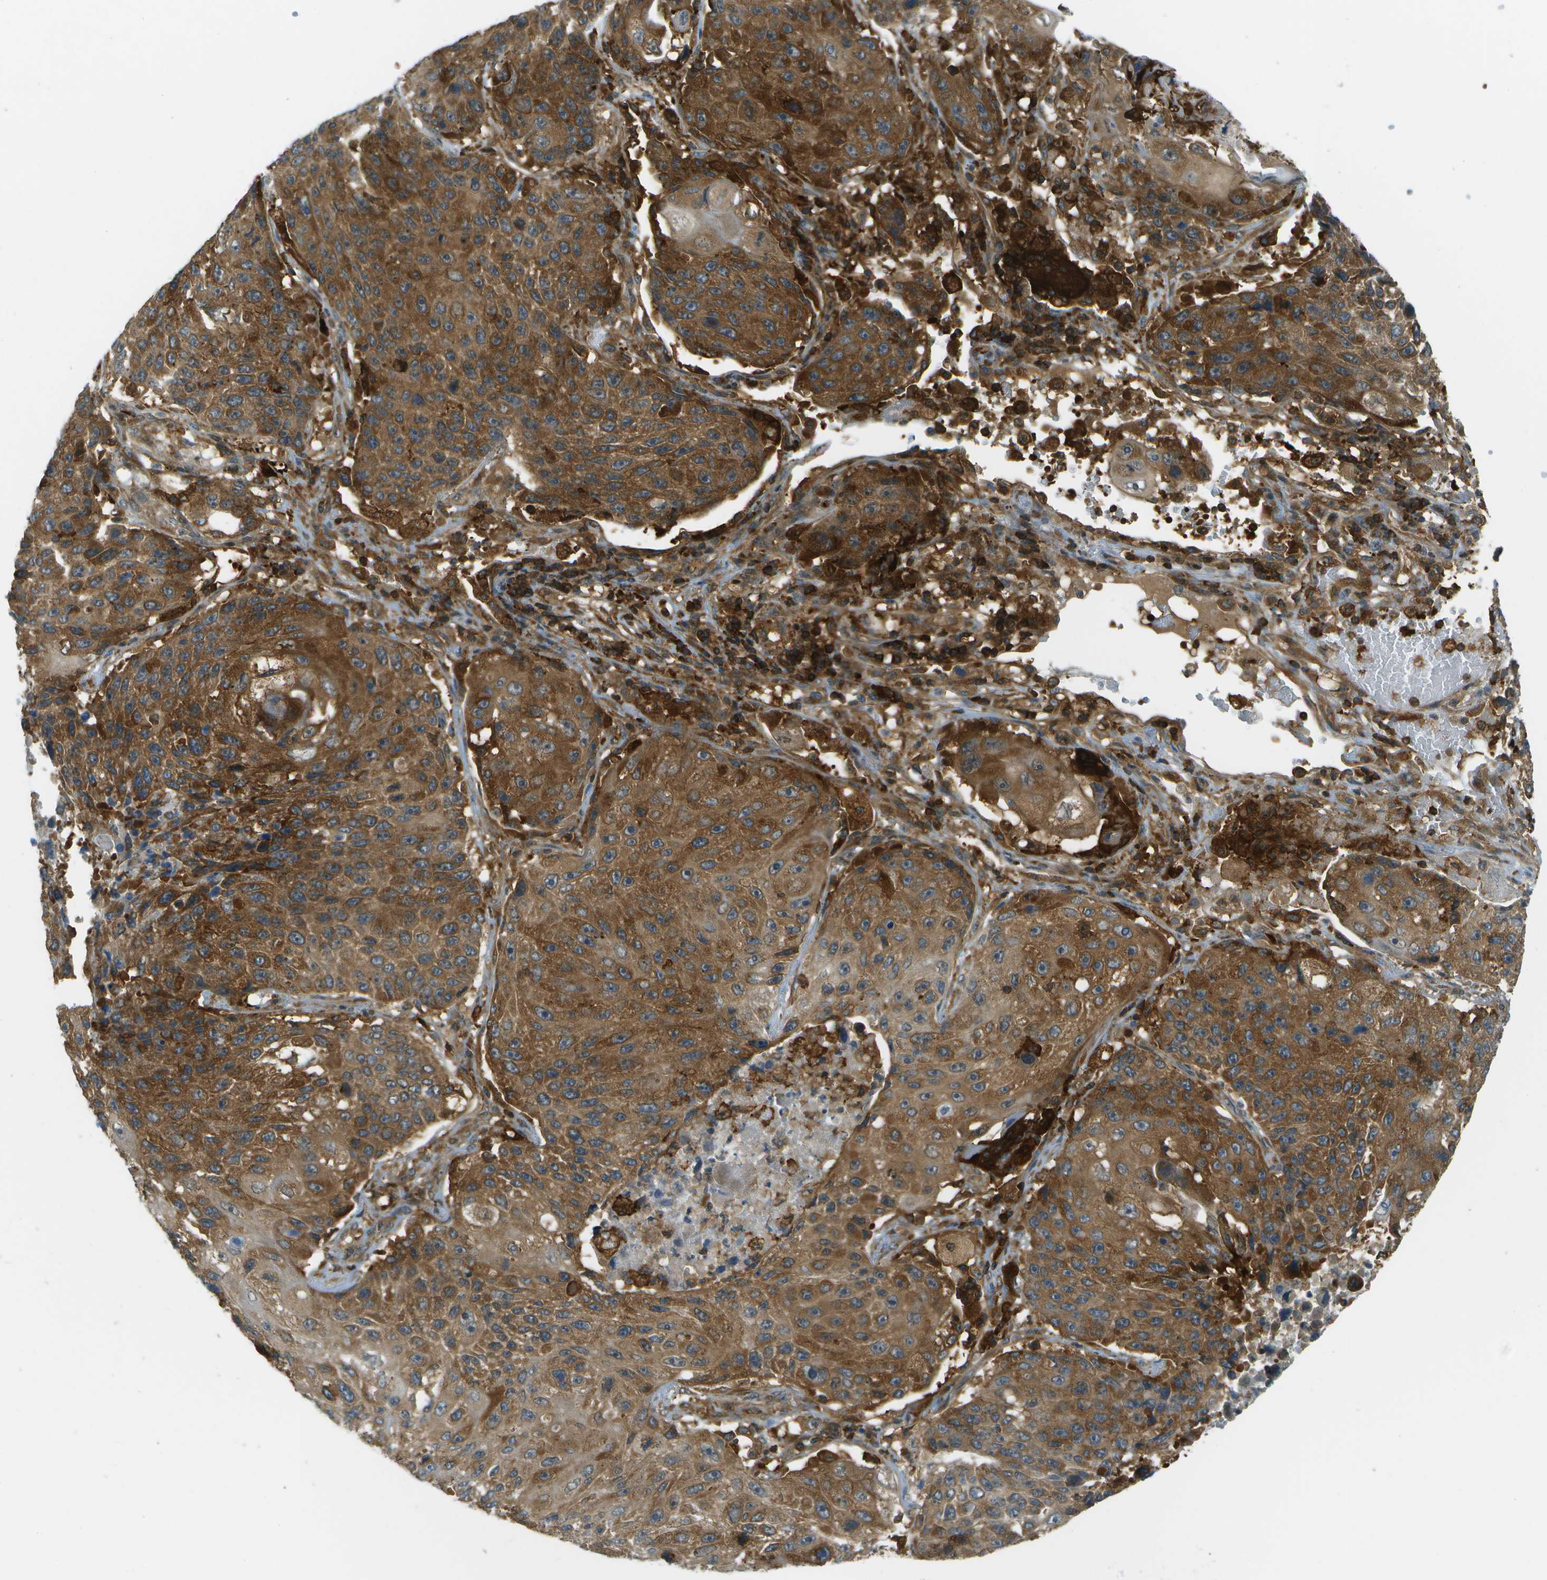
{"staining": {"intensity": "moderate", "quantity": ">75%", "location": "cytoplasmic/membranous"}, "tissue": "lung cancer", "cell_type": "Tumor cells", "image_type": "cancer", "snomed": [{"axis": "morphology", "description": "Squamous cell carcinoma, NOS"}, {"axis": "topography", "description": "Lung"}], "caption": "IHC micrograph of human squamous cell carcinoma (lung) stained for a protein (brown), which displays medium levels of moderate cytoplasmic/membranous positivity in approximately >75% of tumor cells.", "gene": "TMTC1", "patient": {"sex": "male", "age": 61}}